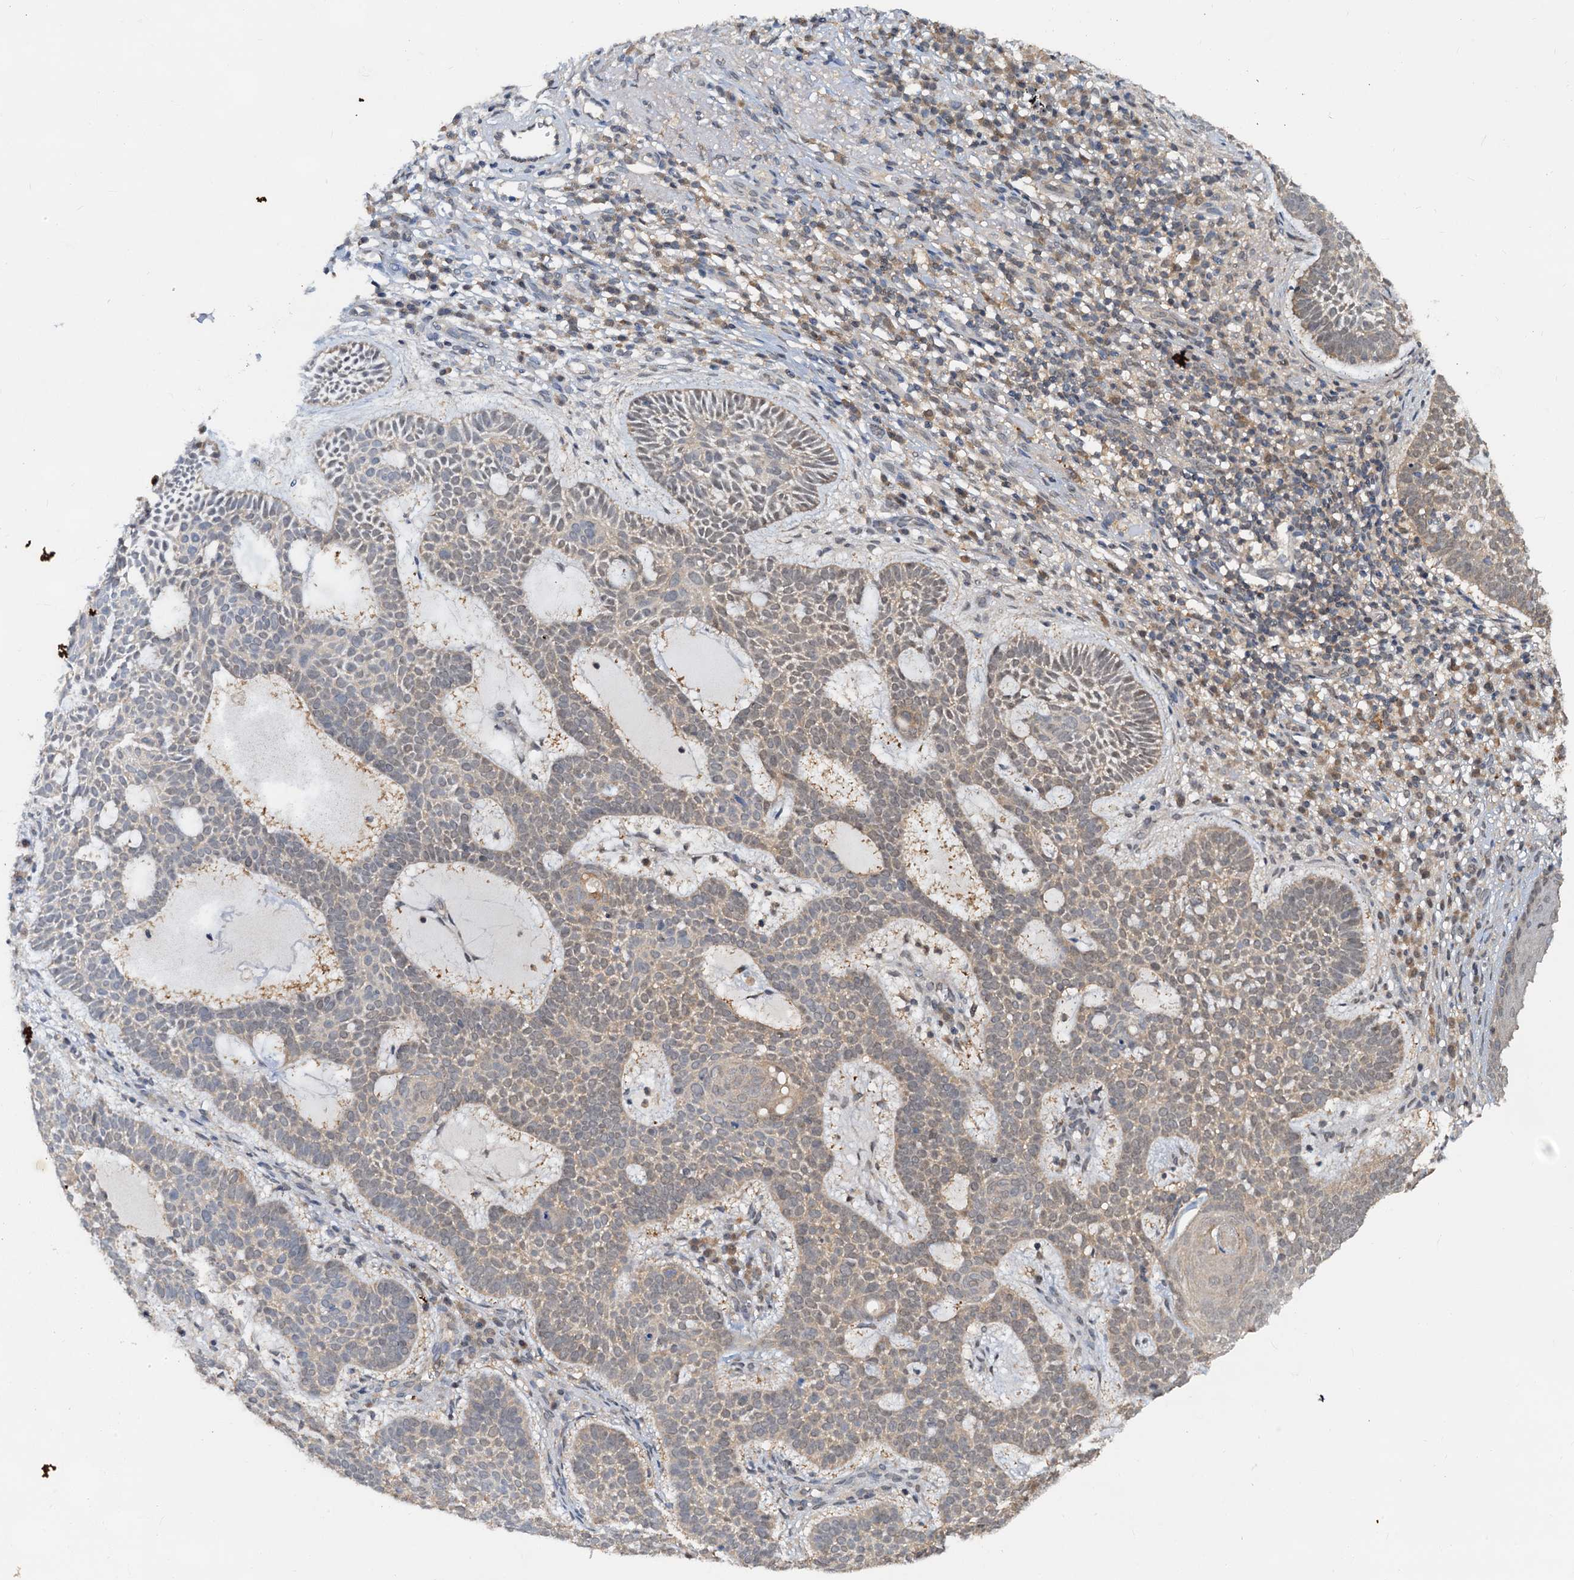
{"staining": {"intensity": "weak", "quantity": ">75%", "location": "cytoplasmic/membranous,nuclear"}, "tissue": "skin cancer", "cell_type": "Tumor cells", "image_type": "cancer", "snomed": [{"axis": "morphology", "description": "Basal cell carcinoma"}, {"axis": "topography", "description": "Skin"}], "caption": "Basal cell carcinoma (skin) tissue shows weak cytoplasmic/membranous and nuclear expression in about >75% of tumor cells", "gene": "PTGES3", "patient": {"sex": "male", "age": 85}}